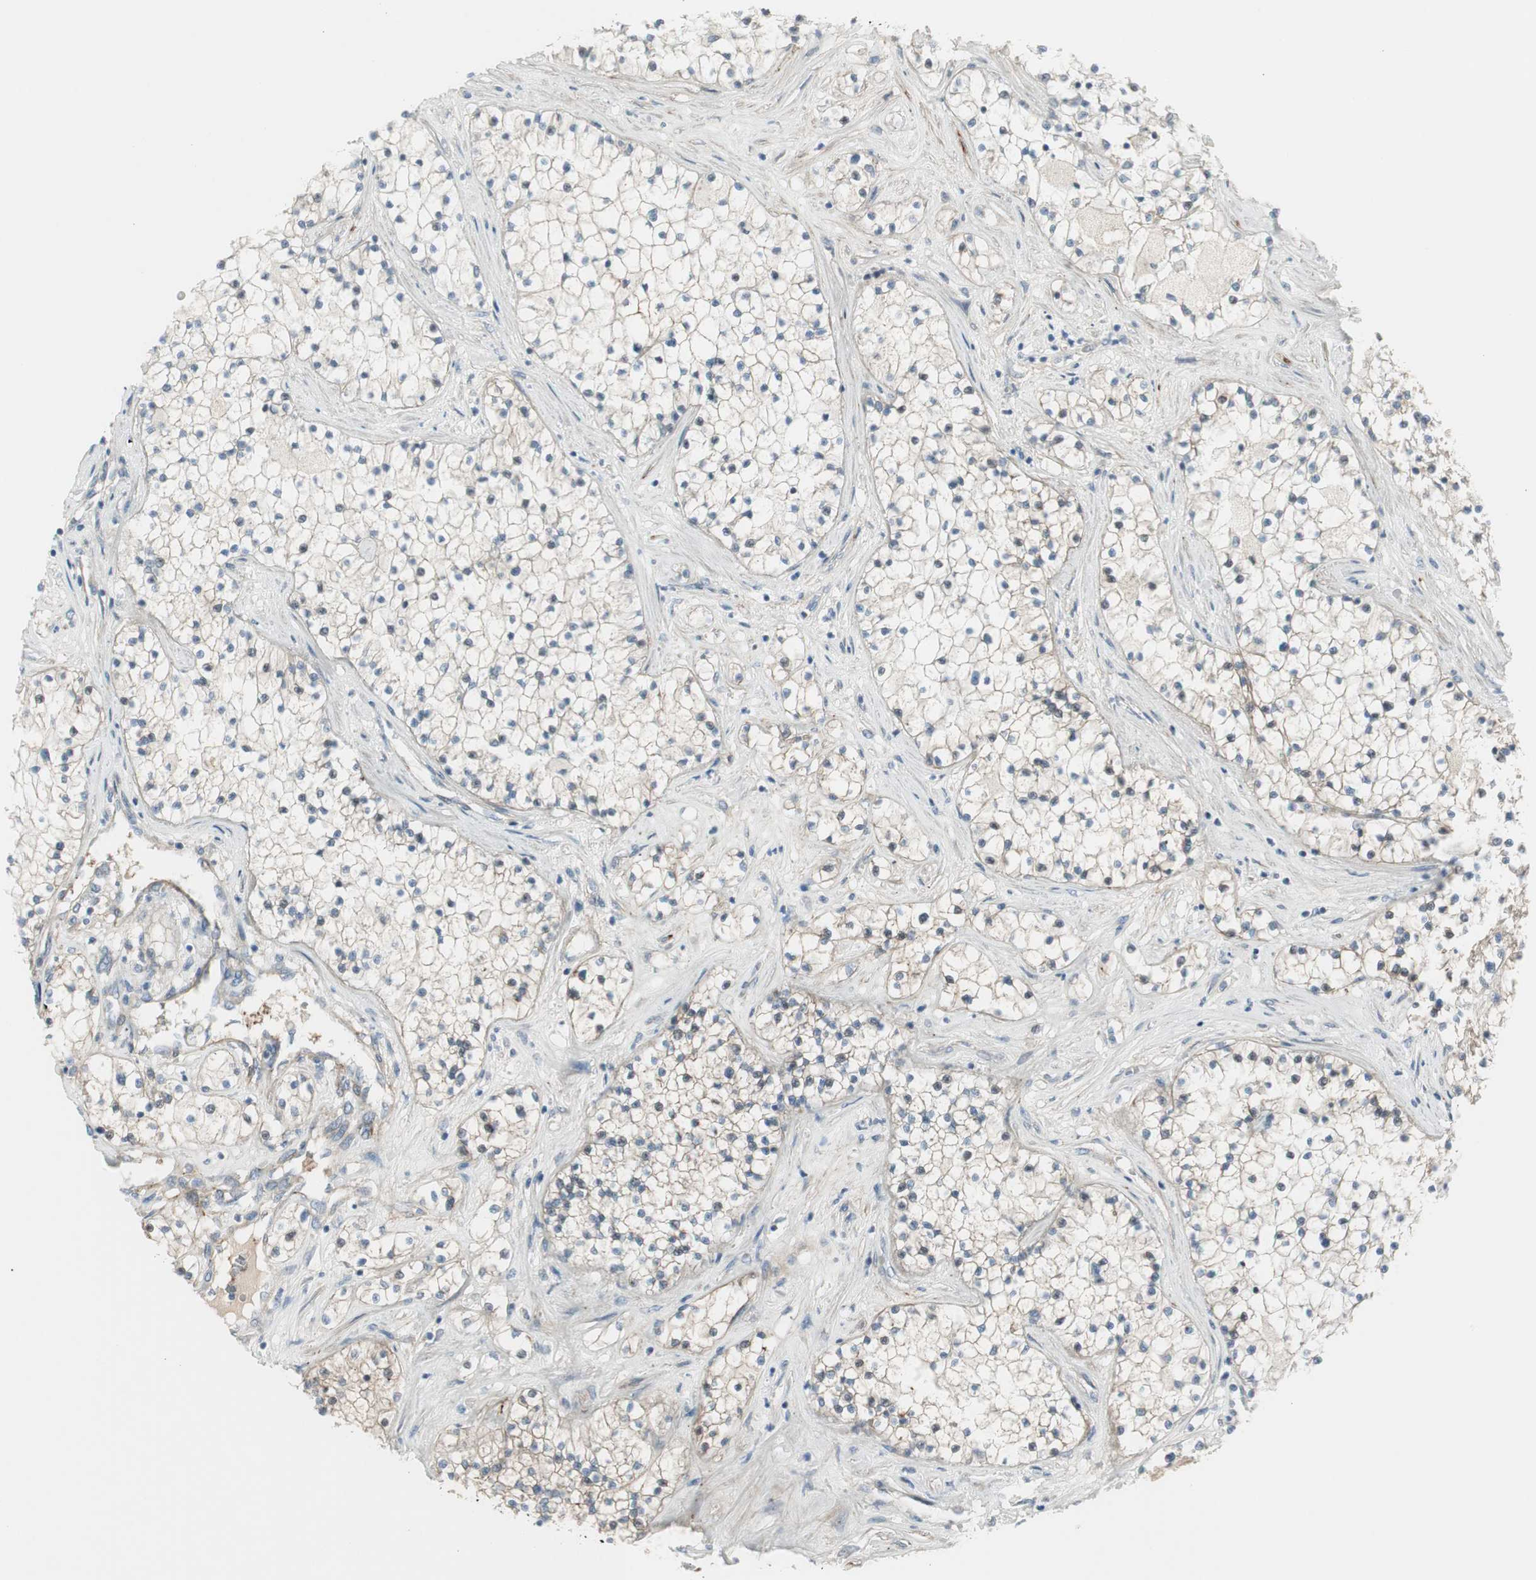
{"staining": {"intensity": "negative", "quantity": "none", "location": "none"}, "tissue": "renal cancer", "cell_type": "Tumor cells", "image_type": "cancer", "snomed": [{"axis": "morphology", "description": "Adenocarcinoma, NOS"}, {"axis": "topography", "description": "Kidney"}], "caption": "A high-resolution photomicrograph shows immunohistochemistry staining of renal adenocarcinoma, which displays no significant positivity in tumor cells. (Immunohistochemistry, brightfield microscopy, high magnification).", "gene": "CACNA2D1", "patient": {"sex": "male", "age": 68}}